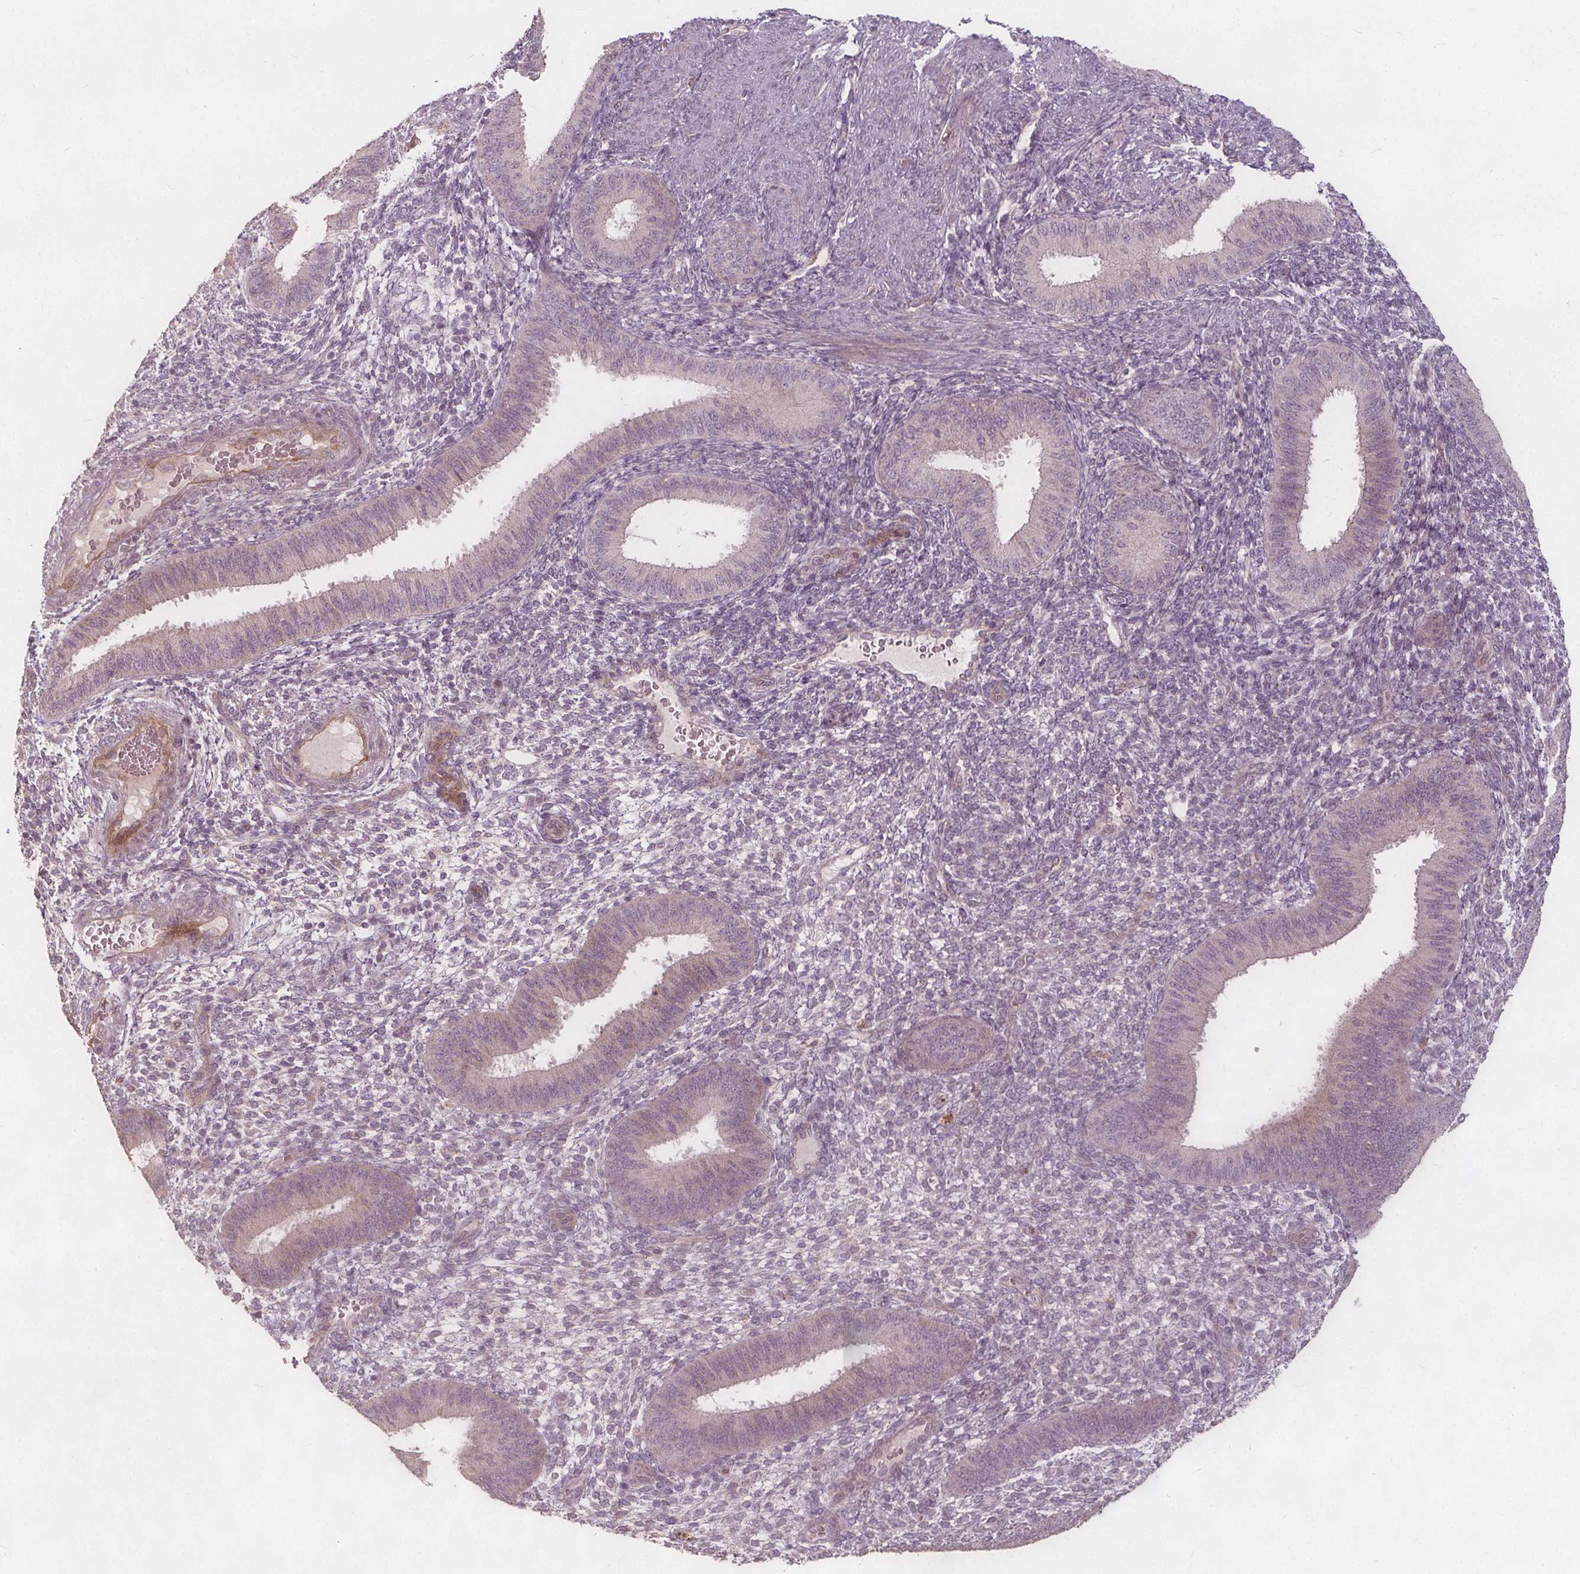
{"staining": {"intensity": "negative", "quantity": "none", "location": "none"}, "tissue": "endometrium", "cell_type": "Cells in endometrial stroma", "image_type": "normal", "snomed": [{"axis": "morphology", "description": "Normal tissue, NOS"}, {"axis": "topography", "description": "Endometrium"}], "caption": "This is a photomicrograph of immunohistochemistry staining of normal endometrium, which shows no staining in cells in endometrial stroma.", "gene": "PTPRT", "patient": {"sex": "female", "age": 39}}